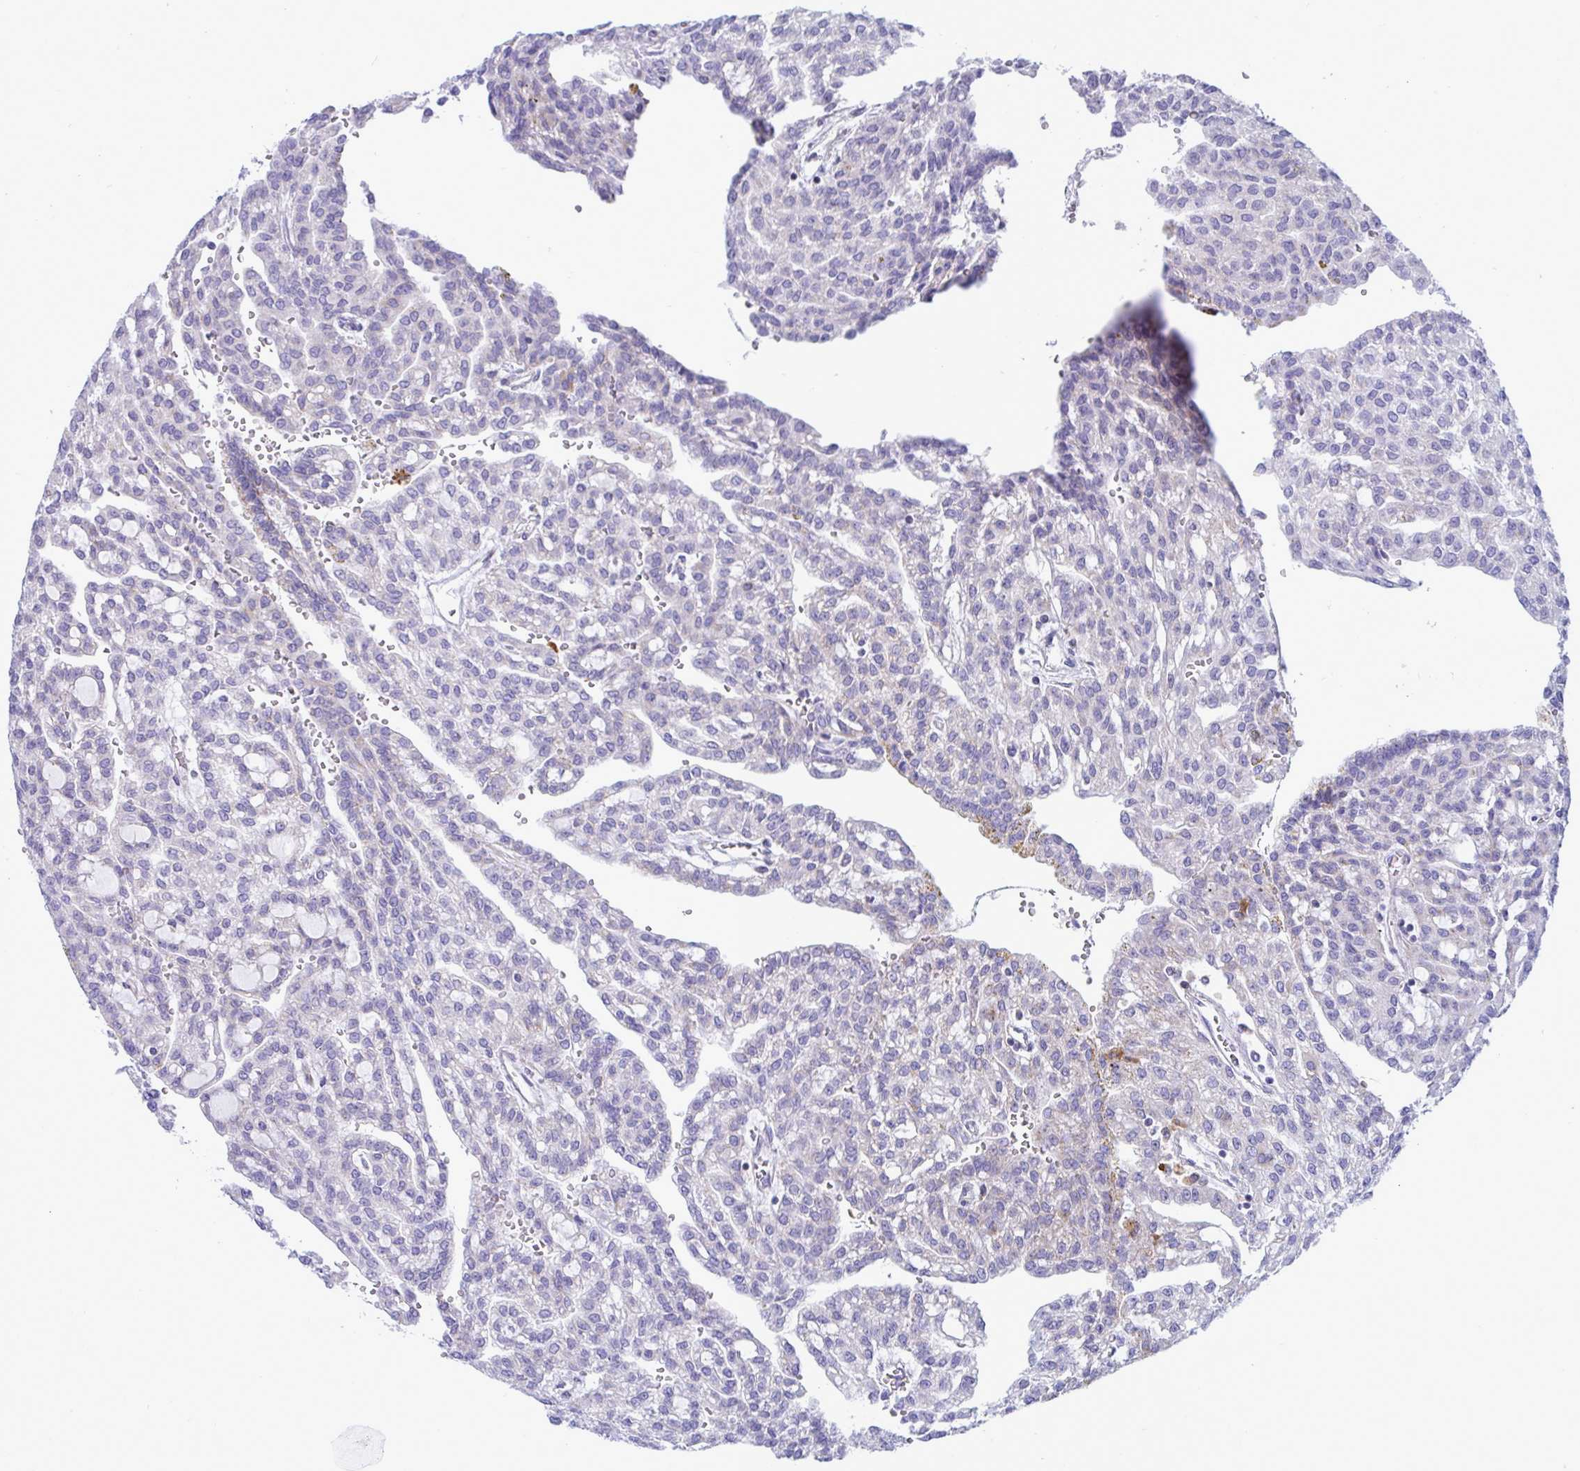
{"staining": {"intensity": "negative", "quantity": "none", "location": "none"}, "tissue": "renal cancer", "cell_type": "Tumor cells", "image_type": "cancer", "snomed": [{"axis": "morphology", "description": "Adenocarcinoma, NOS"}, {"axis": "topography", "description": "Kidney"}], "caption": "The histopathology image demonstrates no staining of tumor cells in adenocarcinoma (renal).", "gene": "DTX3", "patient": {"sex": "male", "age": 63}}